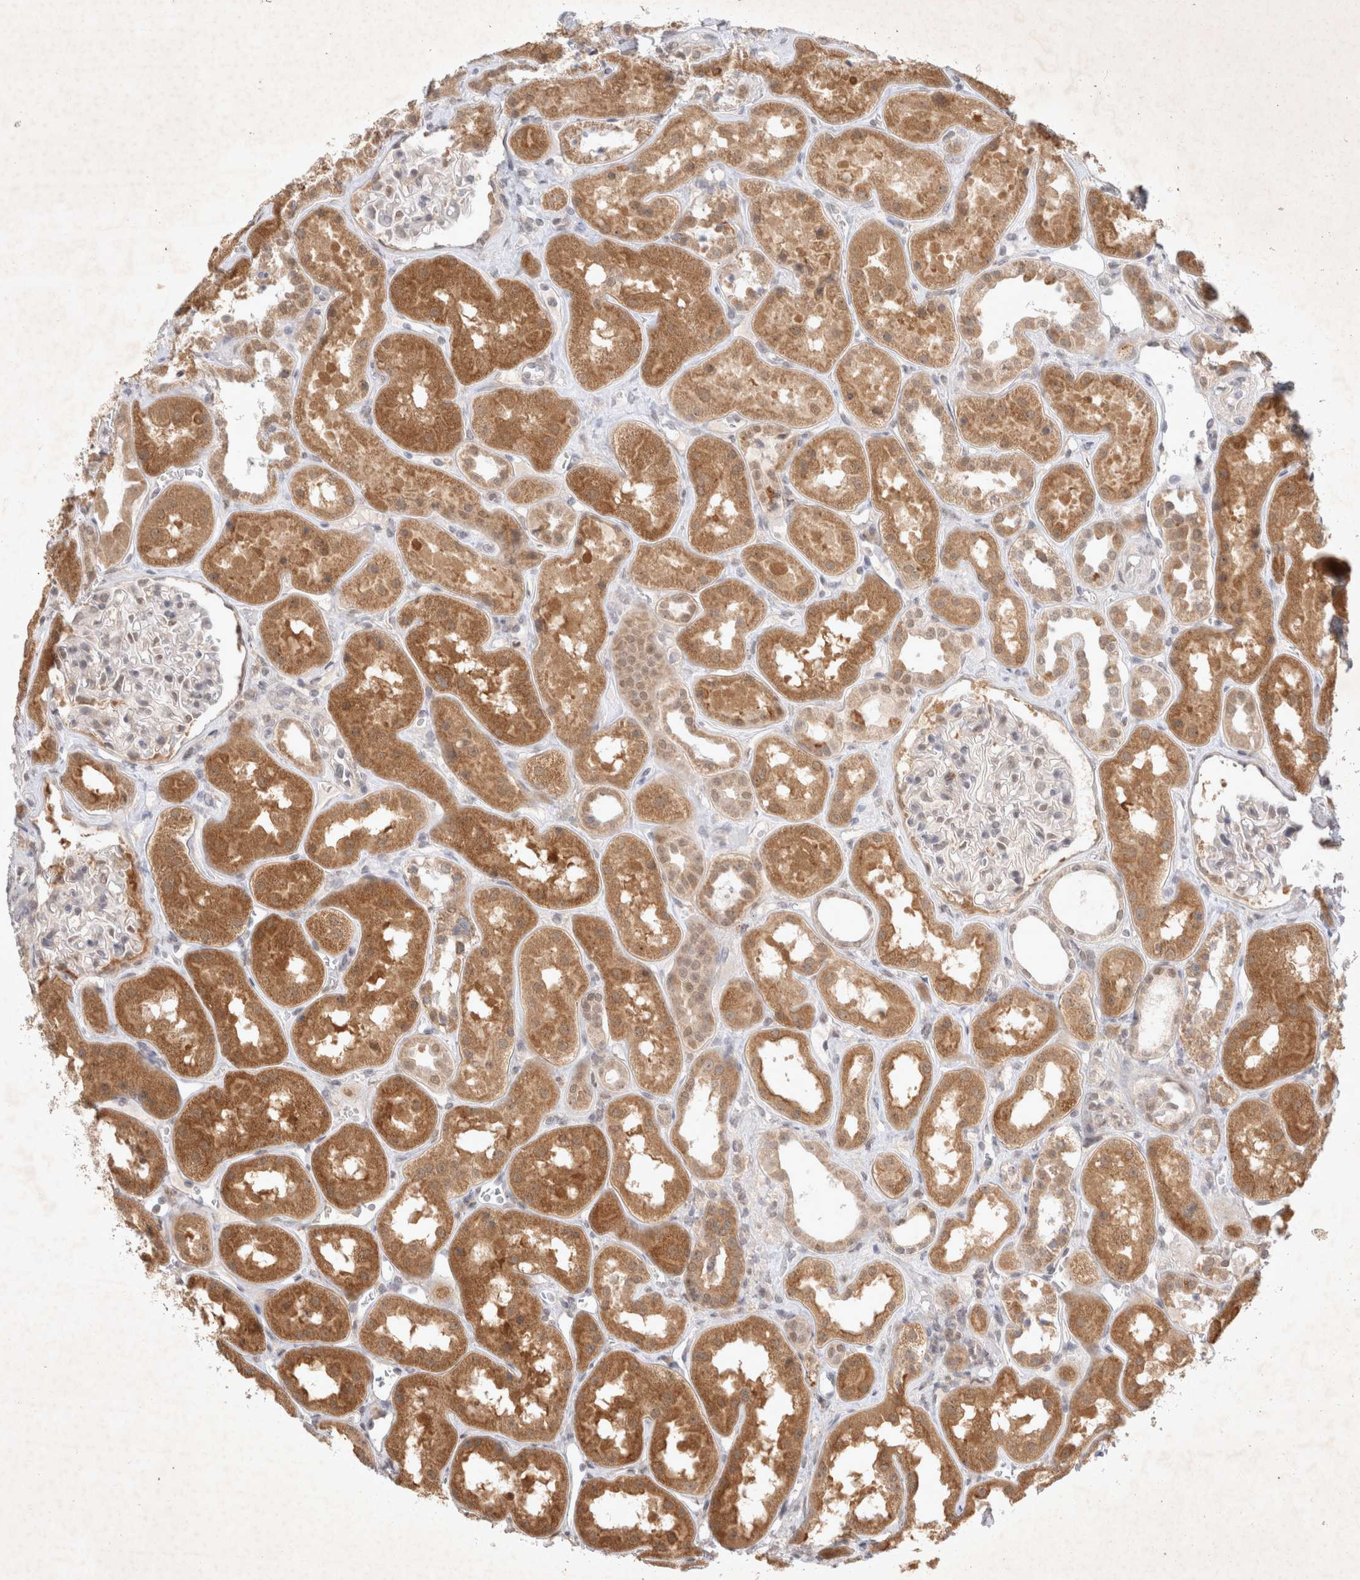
{"staining": {"intensity": "negative", "quantity": "none", "location": "none"}, "tissue": "kidney", "cell_type": "Cells in glomeruli", "image_type": "normal", "snomed": [{"axis": "morphology", "description": "Normal tissue, NOS"}, {"axis": "topography", "description": "Kidney"}], "caption": "Histopathology image shows no significant protein staining in cells in glomeruli of normal kidney.", "gene": "FBXO42", "patient": {"sex": "male", "age": 70}}